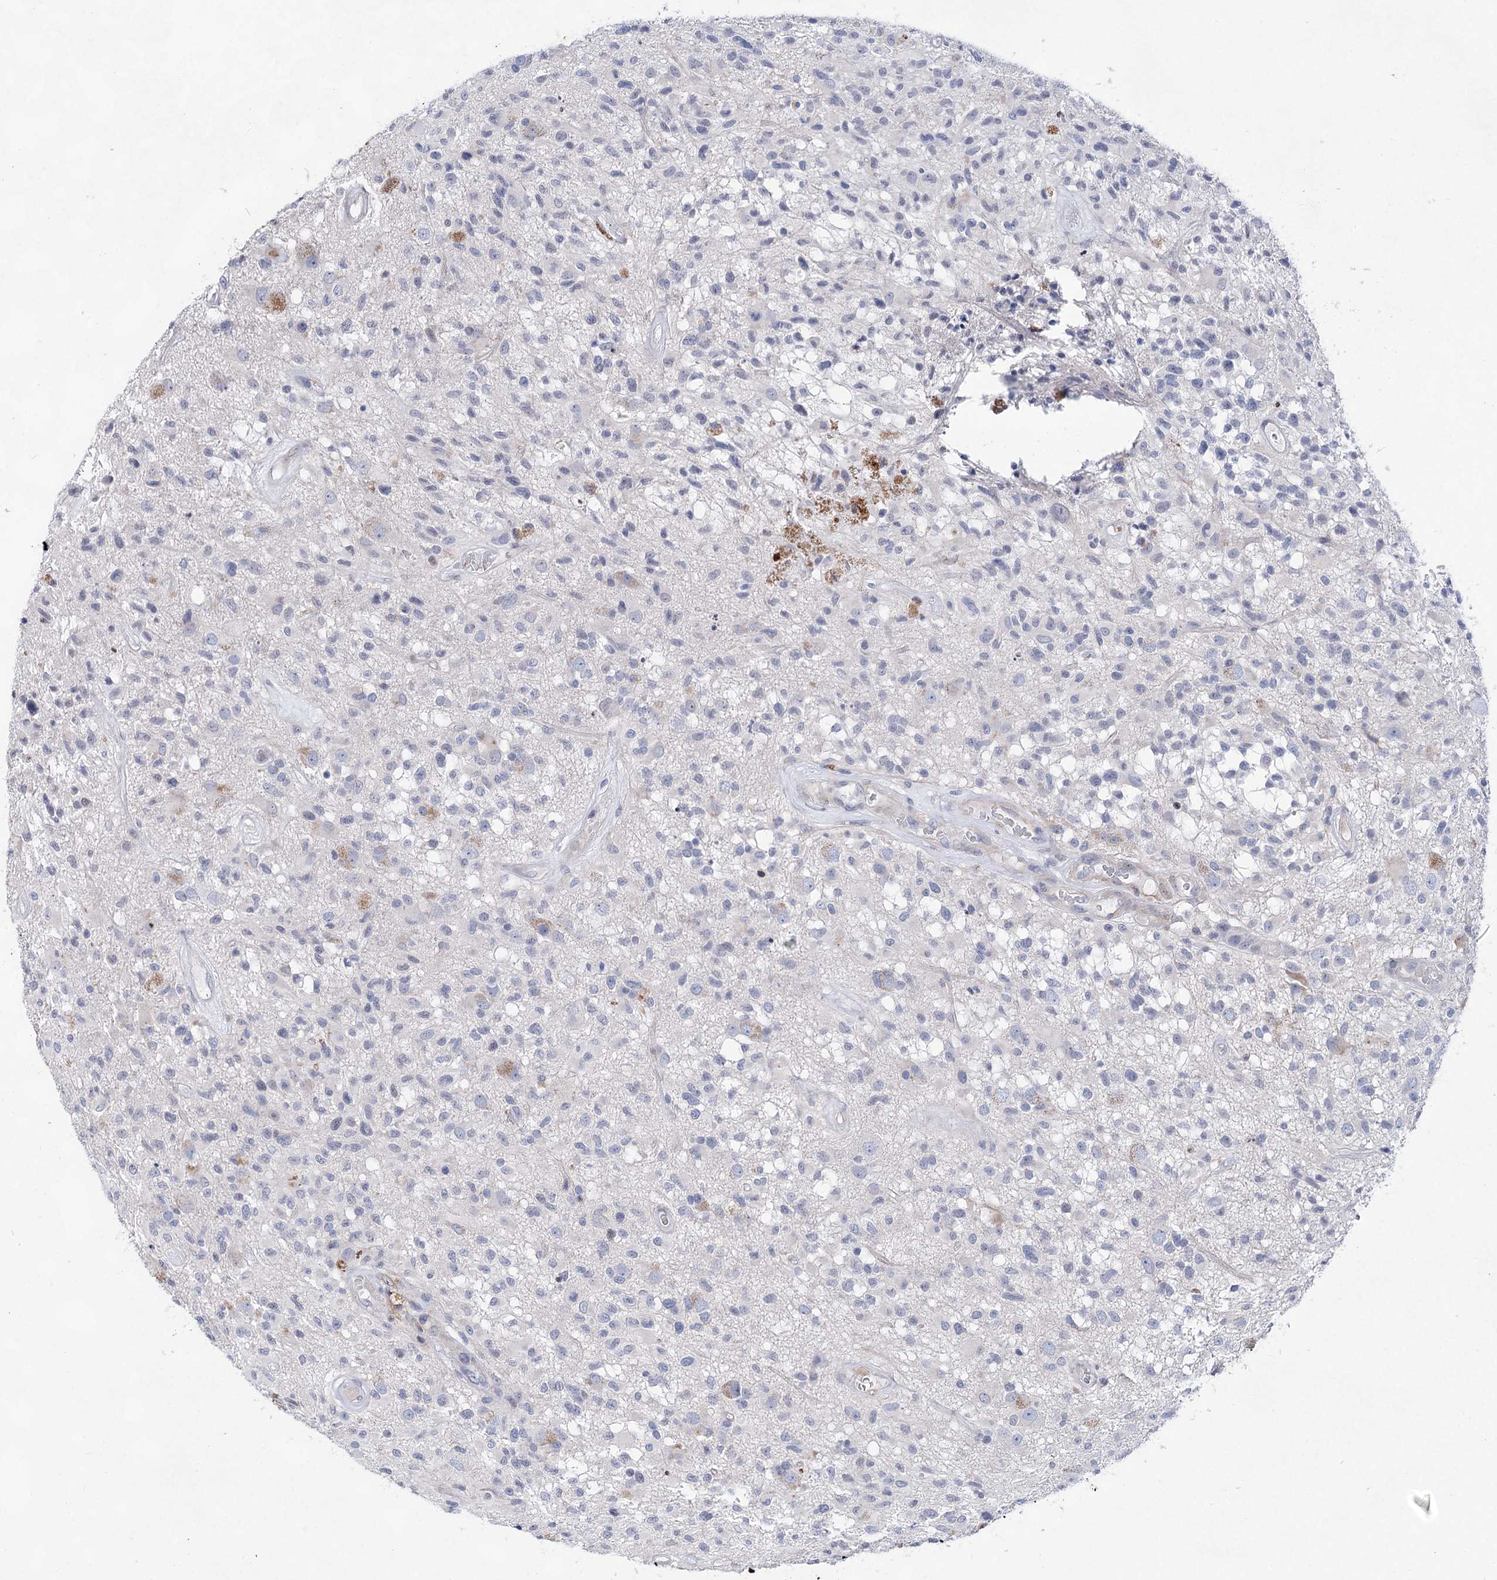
{"staining": {"intensity": "negative", "quantity": "none", "location": "none"}, "tissue": "glioma", "cell_type": "Tumor cells", "image_type": "cancer", "snomed": [{"axis": "morphology", "description": "Glioma, malignant, High grade"}, {"axis": "morphology", "description": "Glioblastoma, NOS"}, {"axis": "topography", "description": "Brain"}], "caption": "The immunohistochemistry (IHC) photomicrograph has no significant staining in tumor cells of glioma tissue.", "gene": "UGDH", "patient": {"sex": "male", "age": 60}}